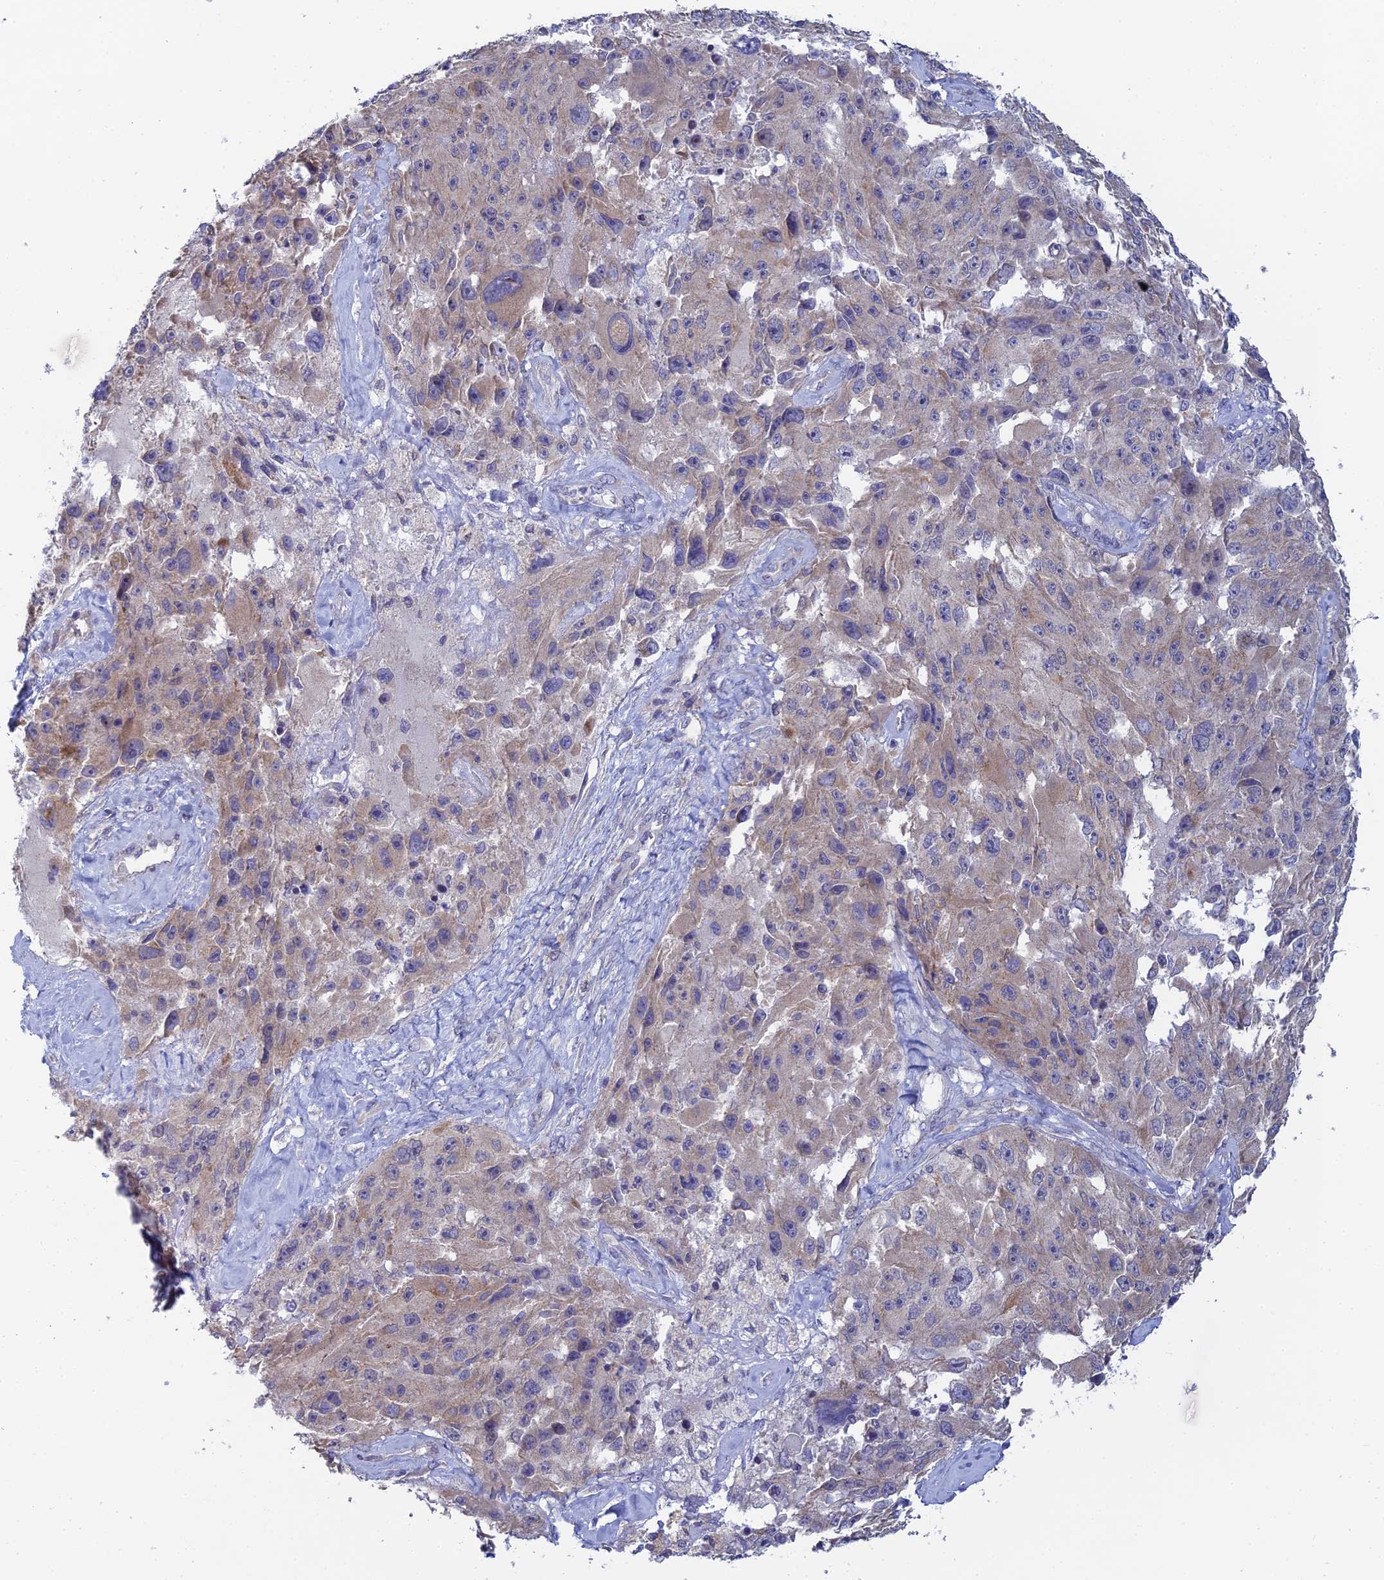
{"staining": {"intensity": "weak", "quantity": "25%-75%", "location": "cytoplasmic/membranous"}, "tissue": "melanoma", "cell_type": "Tumor cells", "image_type": "cancer", "snomed": [{"axis": "morphology", "description": "Malignant melanoma, Metastatic site"}, {"axis": "topography", "description": "Lymph node"}], "caption": "Immunohistochemistry micrograph of neoplastic tissue: human melanoma stained using IHC shows low levels of weak protein expression localized specifically in the cytoplasmic/membranous of tumor cells, appearing as a cytoplasmic/membranous brown color.", "gene": "GIPC1", "patient": {"sex": "male", "age": 62}}